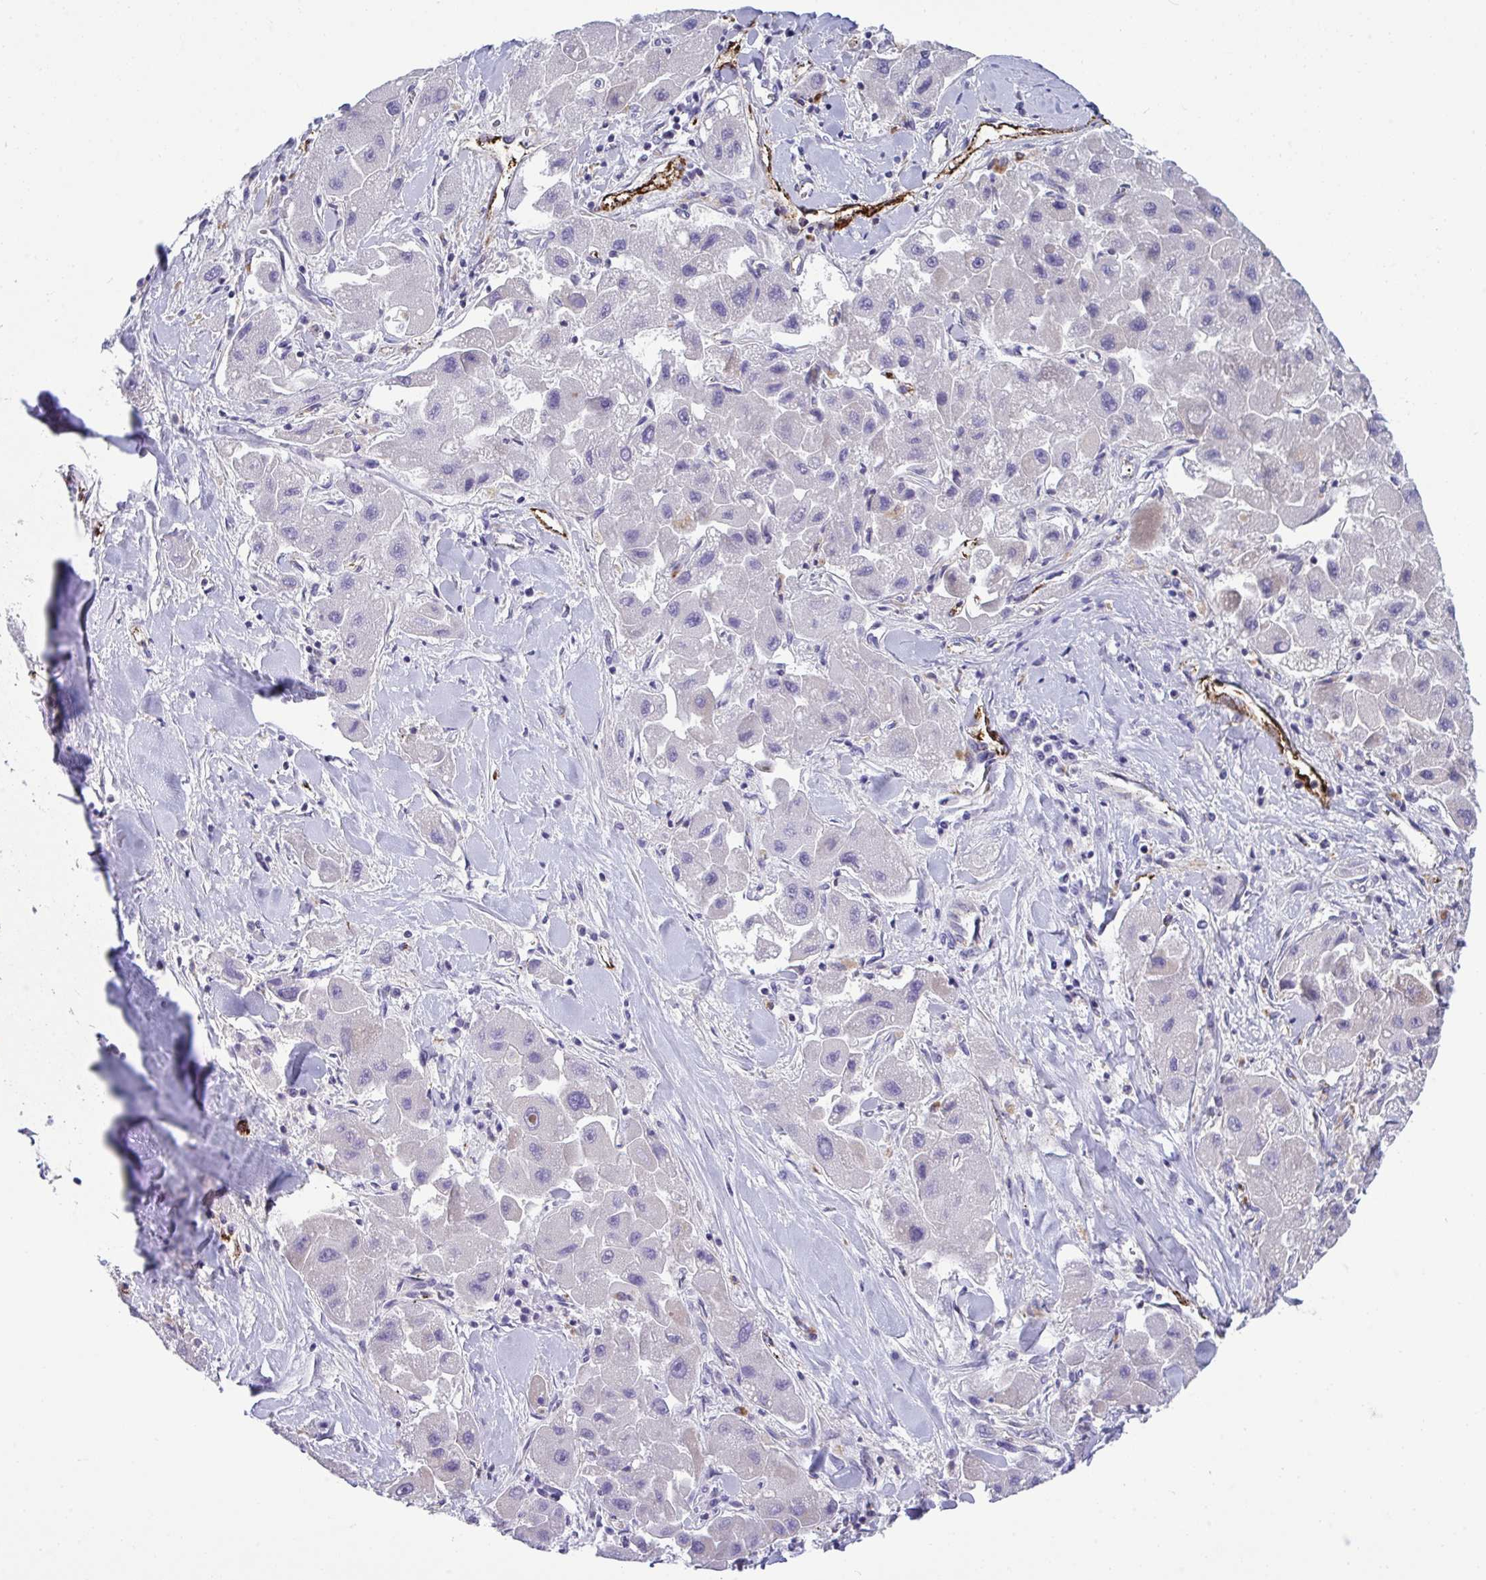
{"staining": {"intensity": "negative", "quantity": "none", "location": "none"}, "tissue": "liver cancer", "cell_type": "Tumor cells", "image_type": "cancer", "snomed": [{"axis": "morphology", "description": "Carcinoma, Hepatocellular, NOS"}, {"axis": "topography", "description": "Liver"}], "caption": "The micrograph shows no staining of tumor cells in liver hepatocellular carcinoma.", "gene": "TOR1AIP2", "patient": {"sex": "male", "age": 24}}